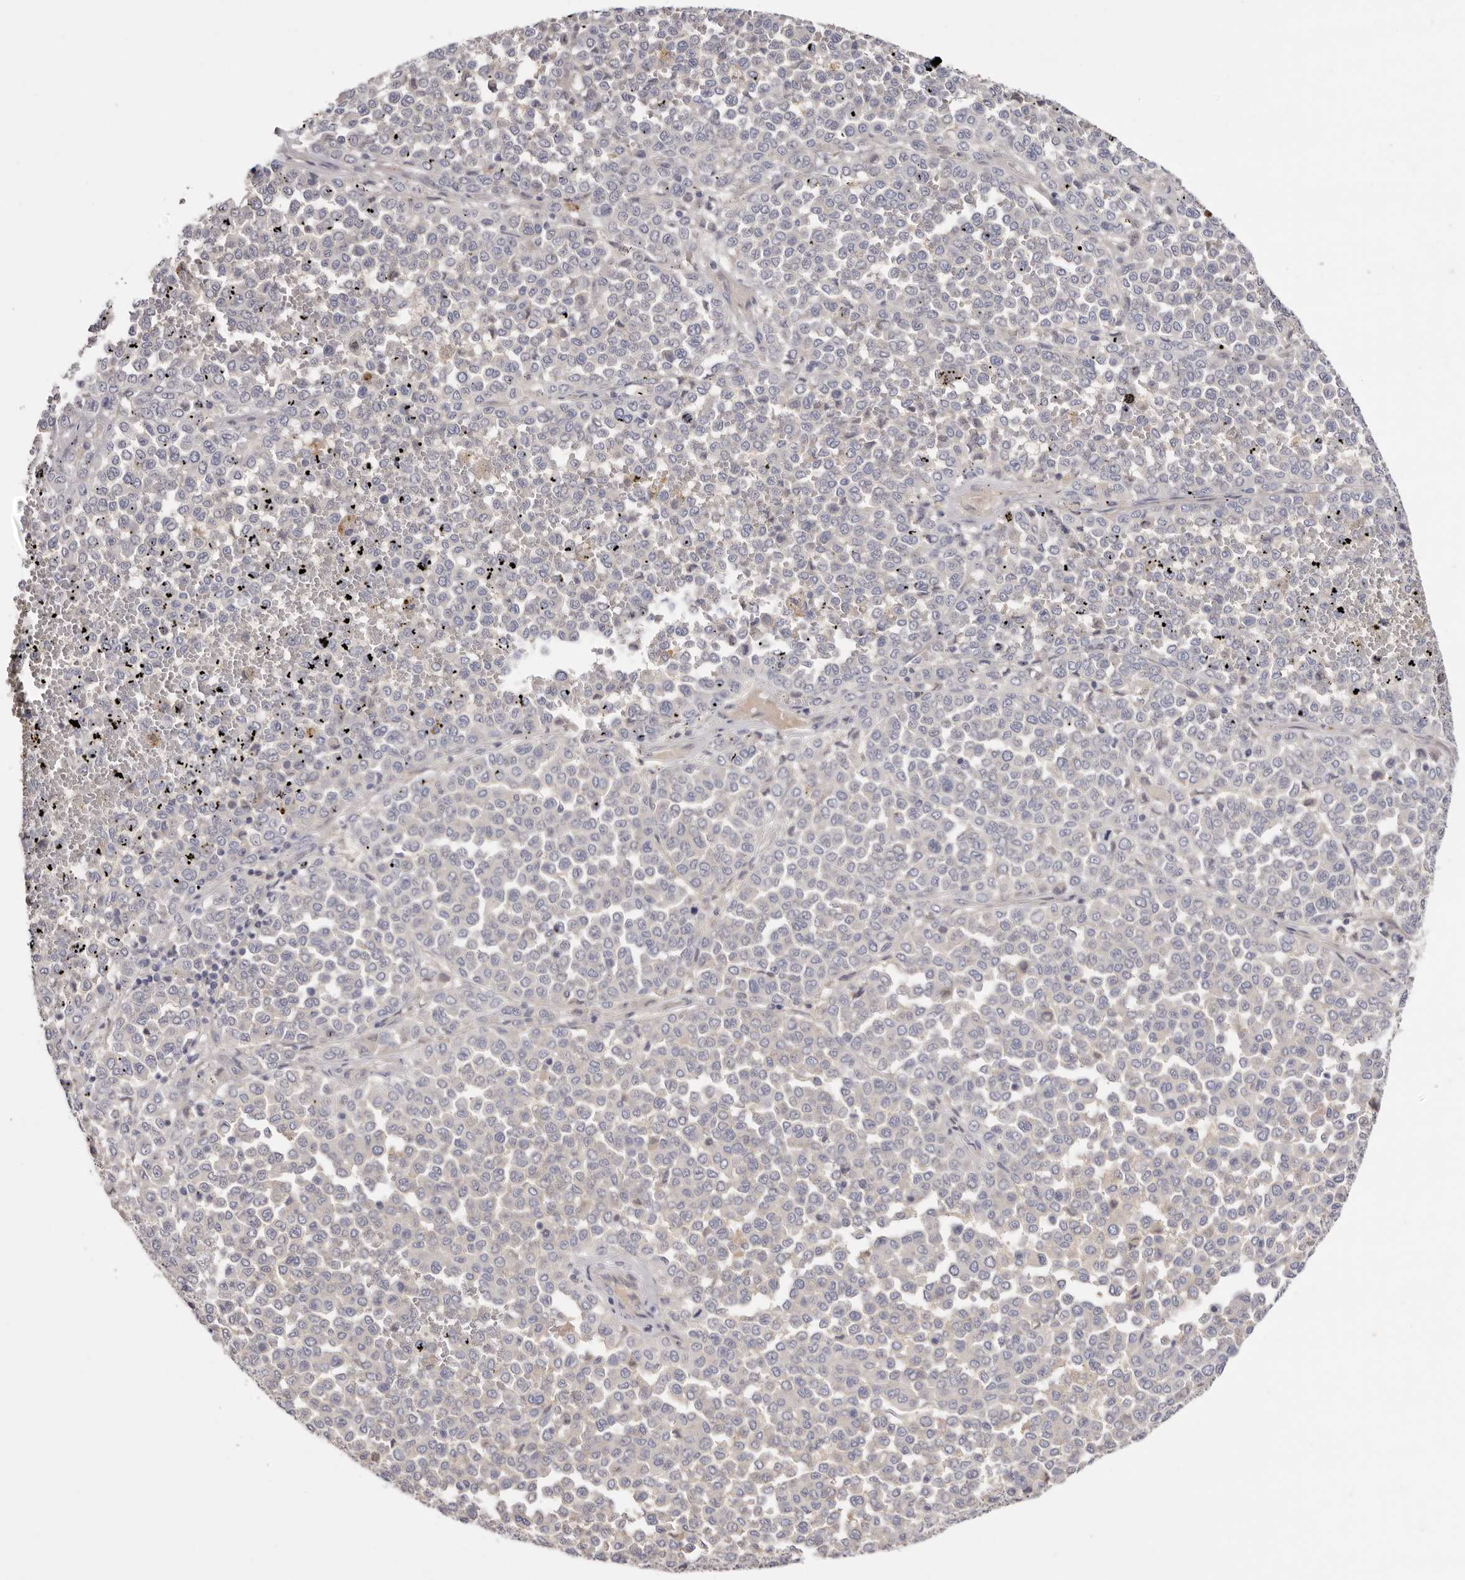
{"staining": {"intensity": "negative", "quantity": "none", "location": "none"}, "tissue": "melanoma", "cell_type": "Tumor cells", "image_type": "cancer", "snomed": [{"axis": "morphology", "description": "Malignant melanoma, Metastatic site"}, {"axis": "topography", "description": "Pancreas"}], "caption": "The image shows no staining of tumor cells in melanoma.", "gene": "STK16", "patient": {"sex": "female", "age": 30}}